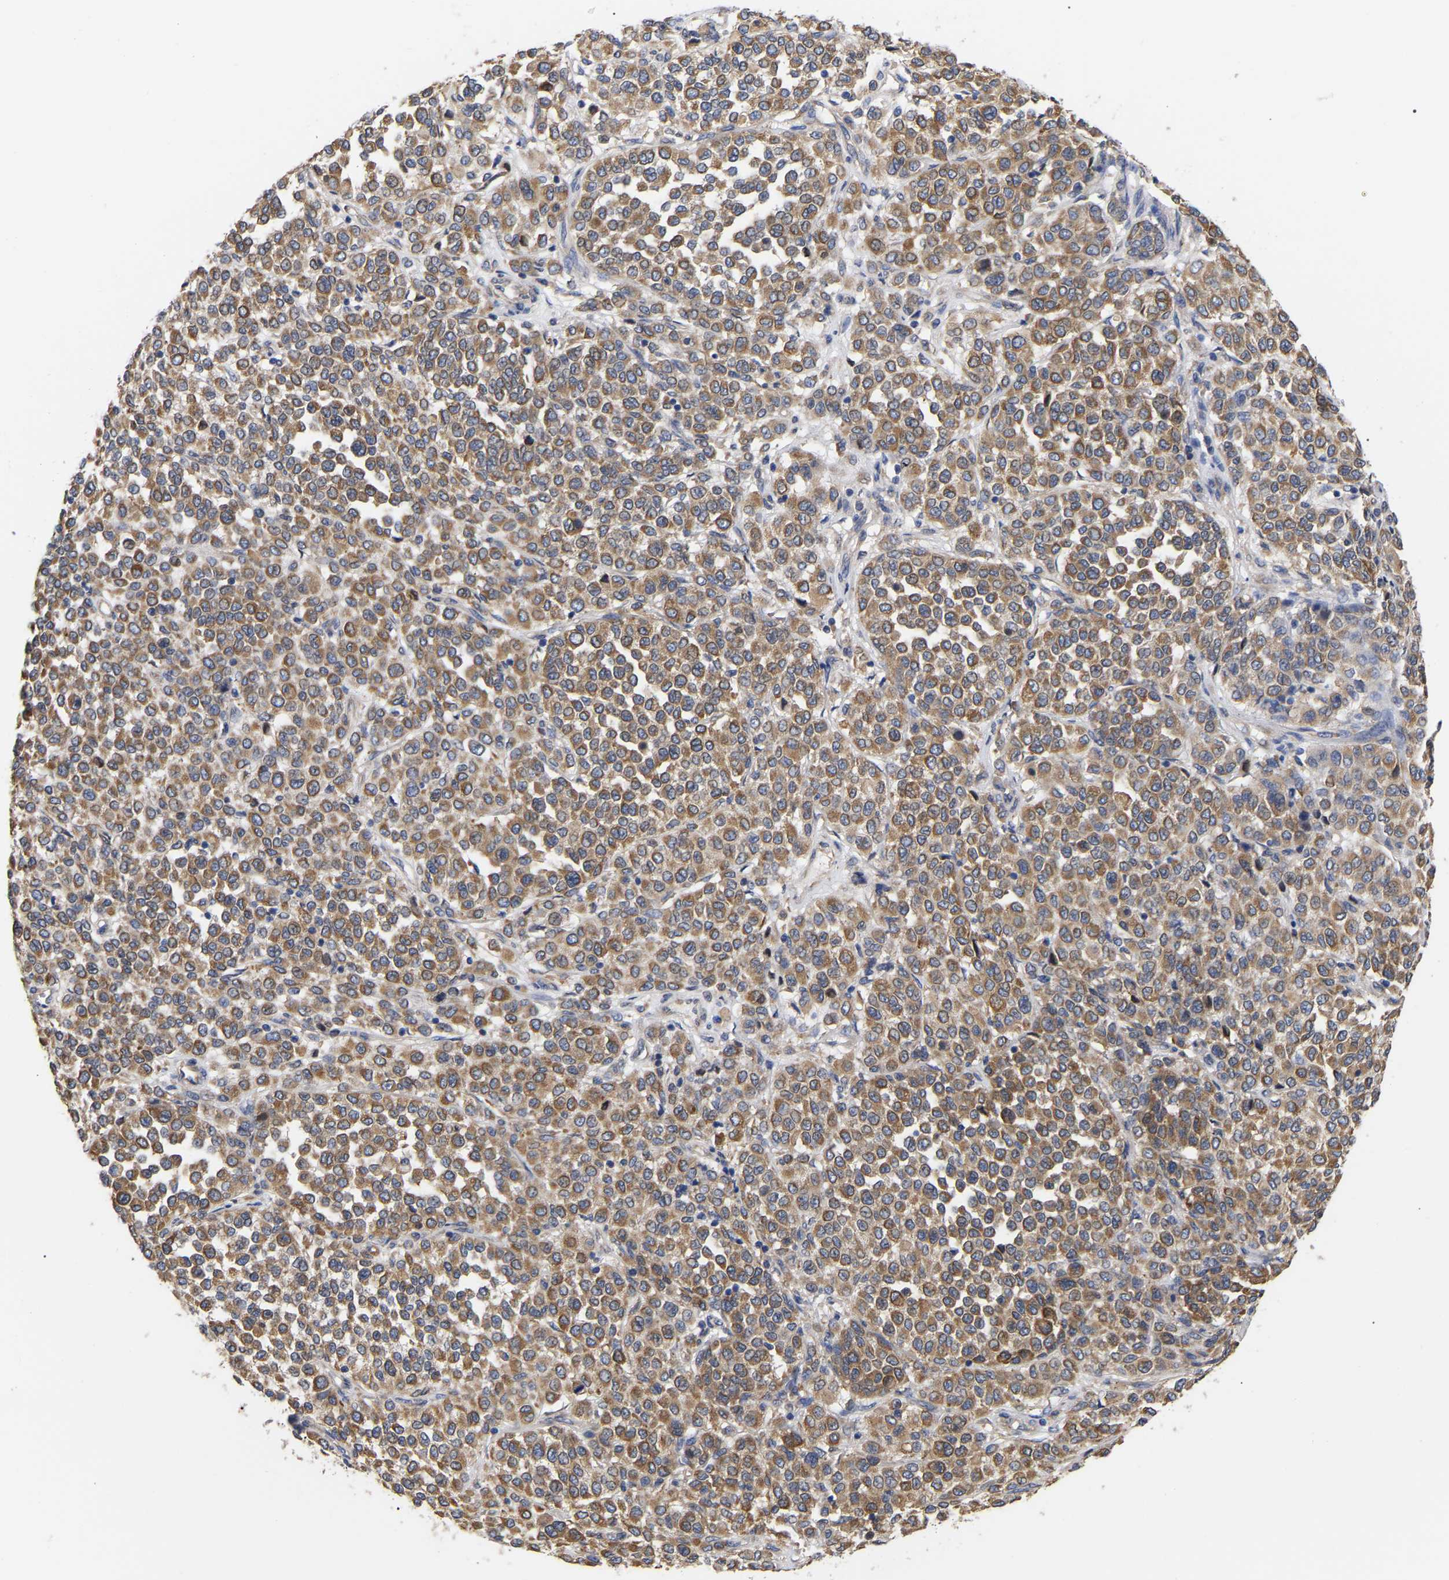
{"staining": {"intensity": "moderate", "quantity": ">75%", "location": "cytoplasmic/membranous"}, "tissue": "melanoma", "cell_type": "Tumor cells", "image_type": "cancer", "snomed": [{"axis": "morphology", "description": "Malignant melanoma, Metastatic site"}, {"axis": "topography", "description": "Pancreas"}], "caption": "Melanoma stained with a brown dye demonstrates moderate cytoplasmic/membranous positive staining in approximately >75% of tumor cells.", "gene": "CFAP298", "patient": {"sex": "female", "age": 30}}